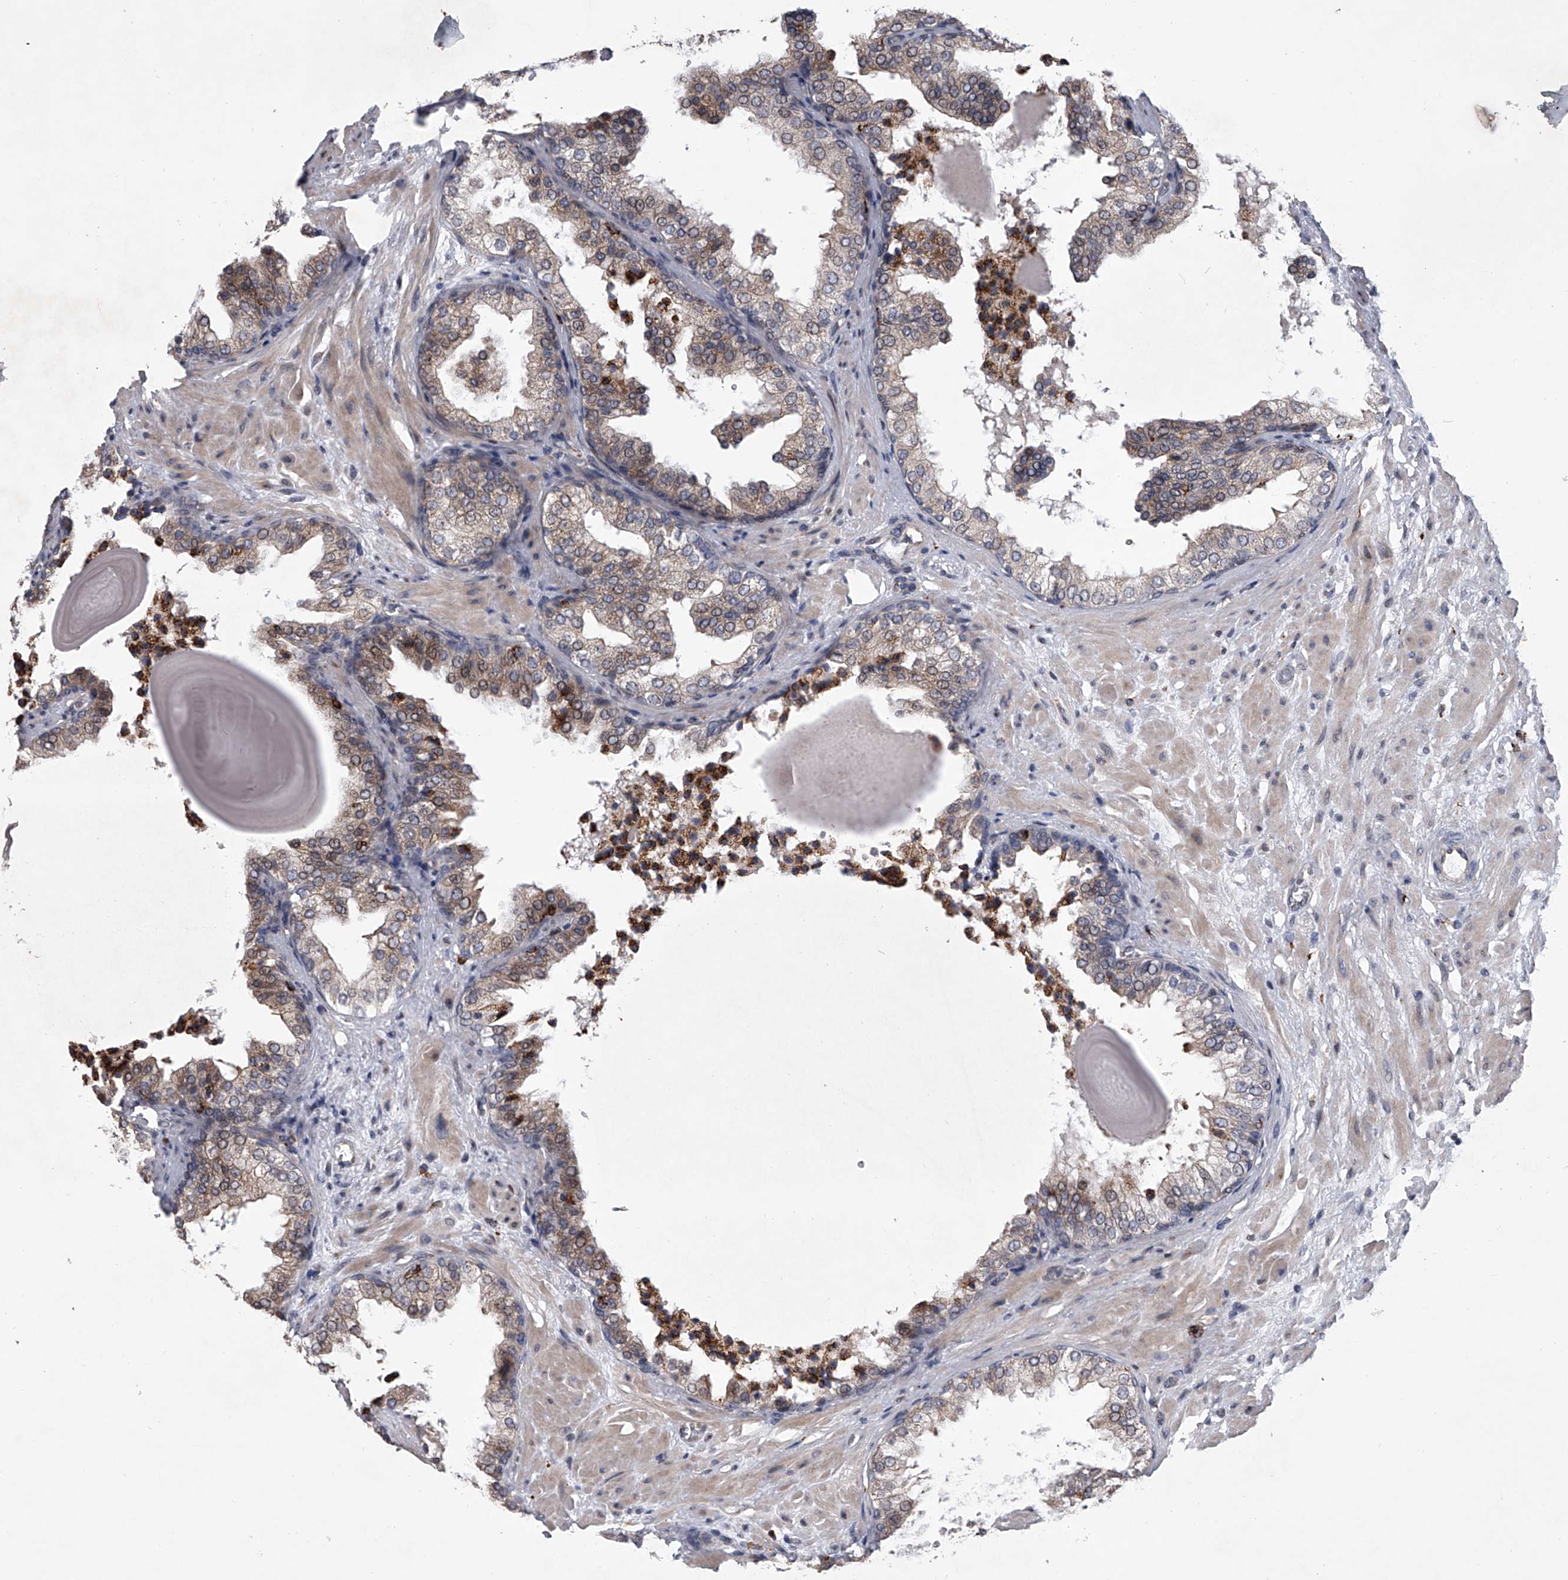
{"staining": {"intensity": "moderate", "quantity": "25%-75%", "location": "cytoplasmic/membranous"}, "tissue": "prostate", "cell_type": "Glandular cells", "image_type": "normal", "snomed": [{"axis": "morphology", "description": "Normal tissue, NOS"}, {"axis": "topography", "description": "Prostate"}], "caption": "Protein positivity by immunohistochemistry shows moderate cytoplasmic/membranous staining in approximately 25%-75% of glandular cells in unremarkable prostate. Nuclei are stained in blue.", "gene": "TRIM8", "patient": {"sex": "male", "age": 48}}